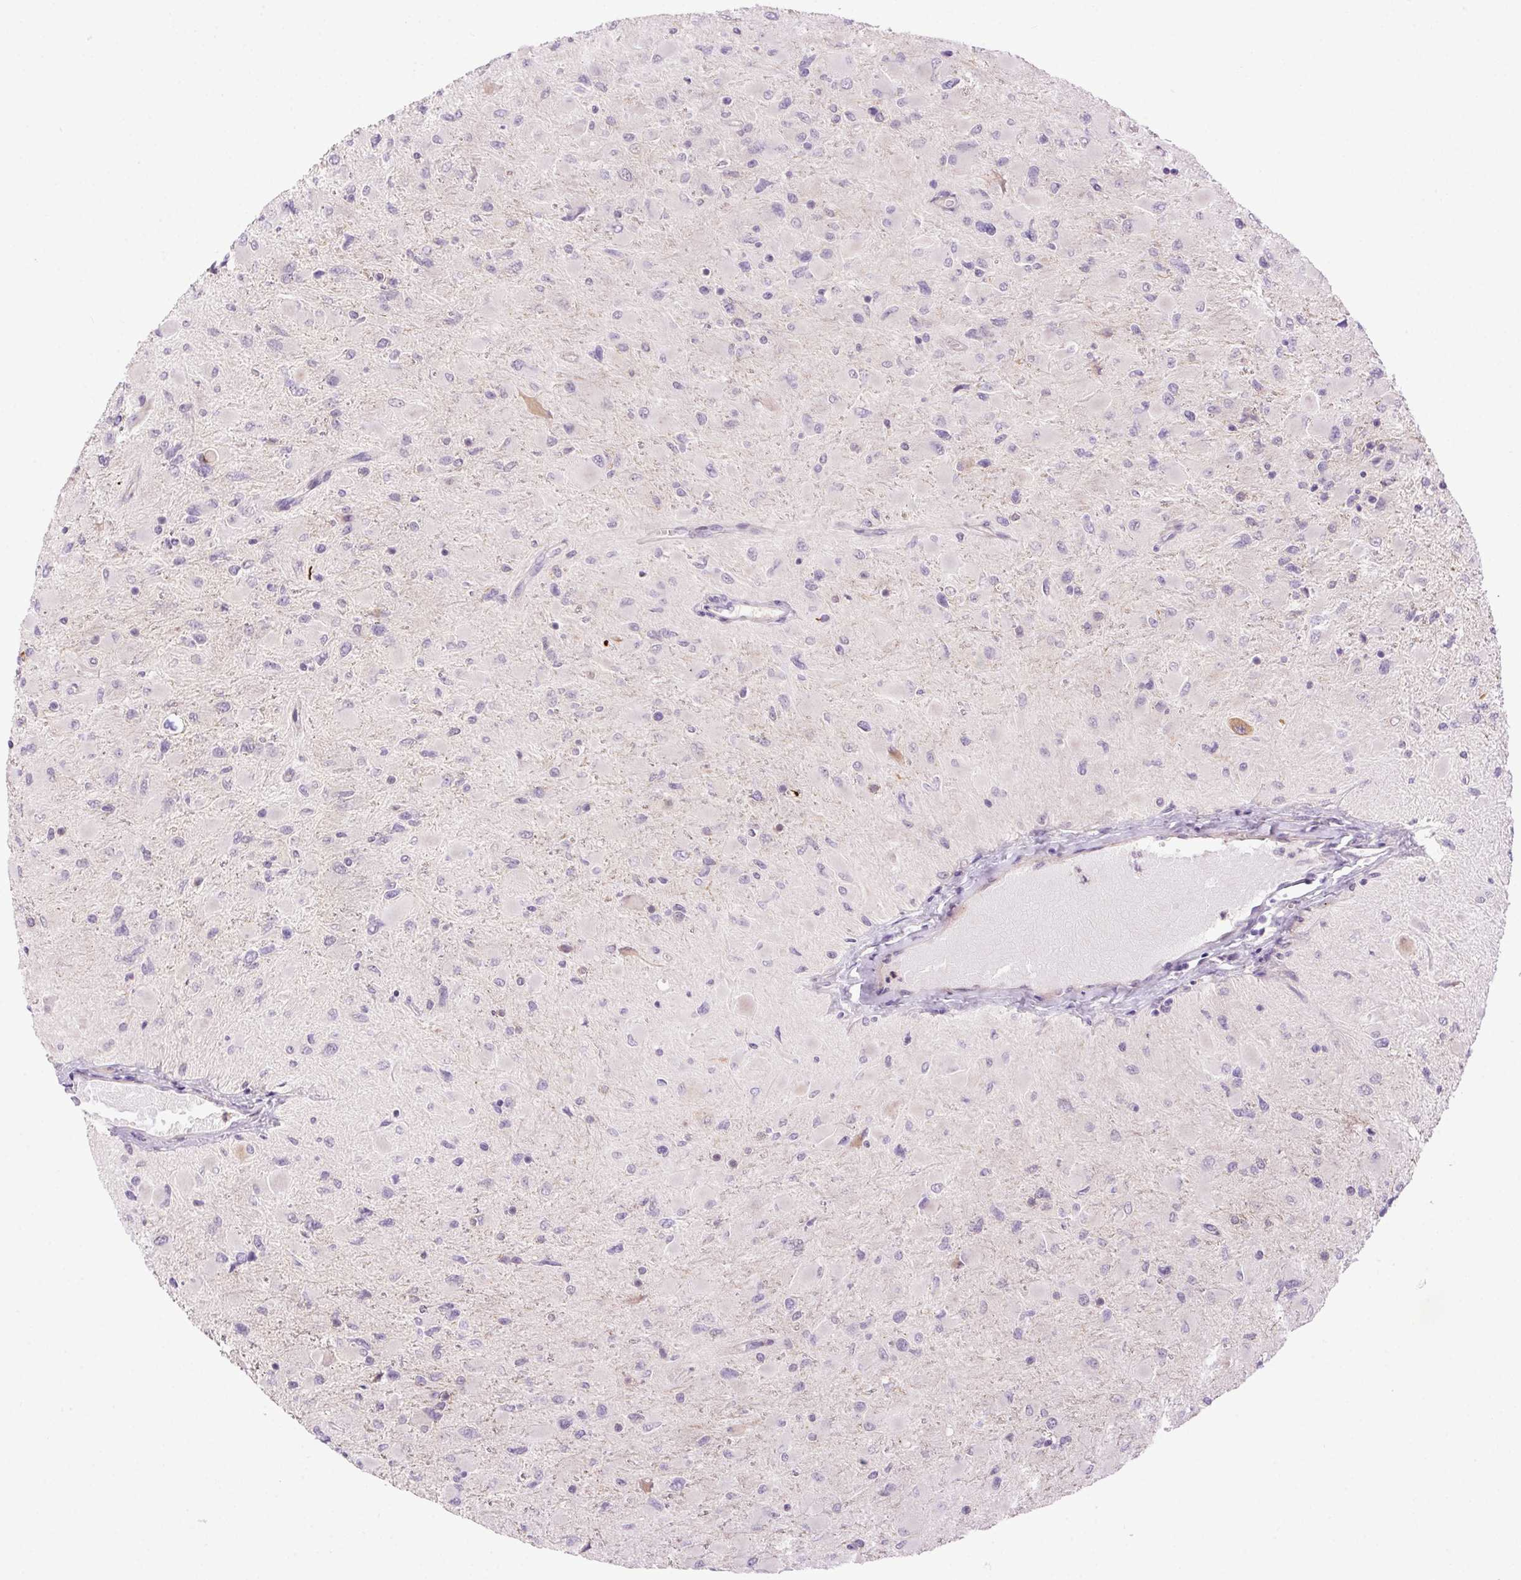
{"staining": {"intensity": "negative", "quantity": "none", "location": "none"}, "tissue": "glioma", "cell_type": "Tumor cells", "image_type": "cancer", "snomed": [{"axis": "morphology", "description": "Glioma, malignant, High grade"}, {"axis": "topography", "description": "Cerebral cortex"}], "caption": "Human high-grade glioma (malignant) stained for a protein using IHC shows no staining in tumor cells.", "gene": "LRRTM1", "patient": {"sex": "female", "age": 36}}